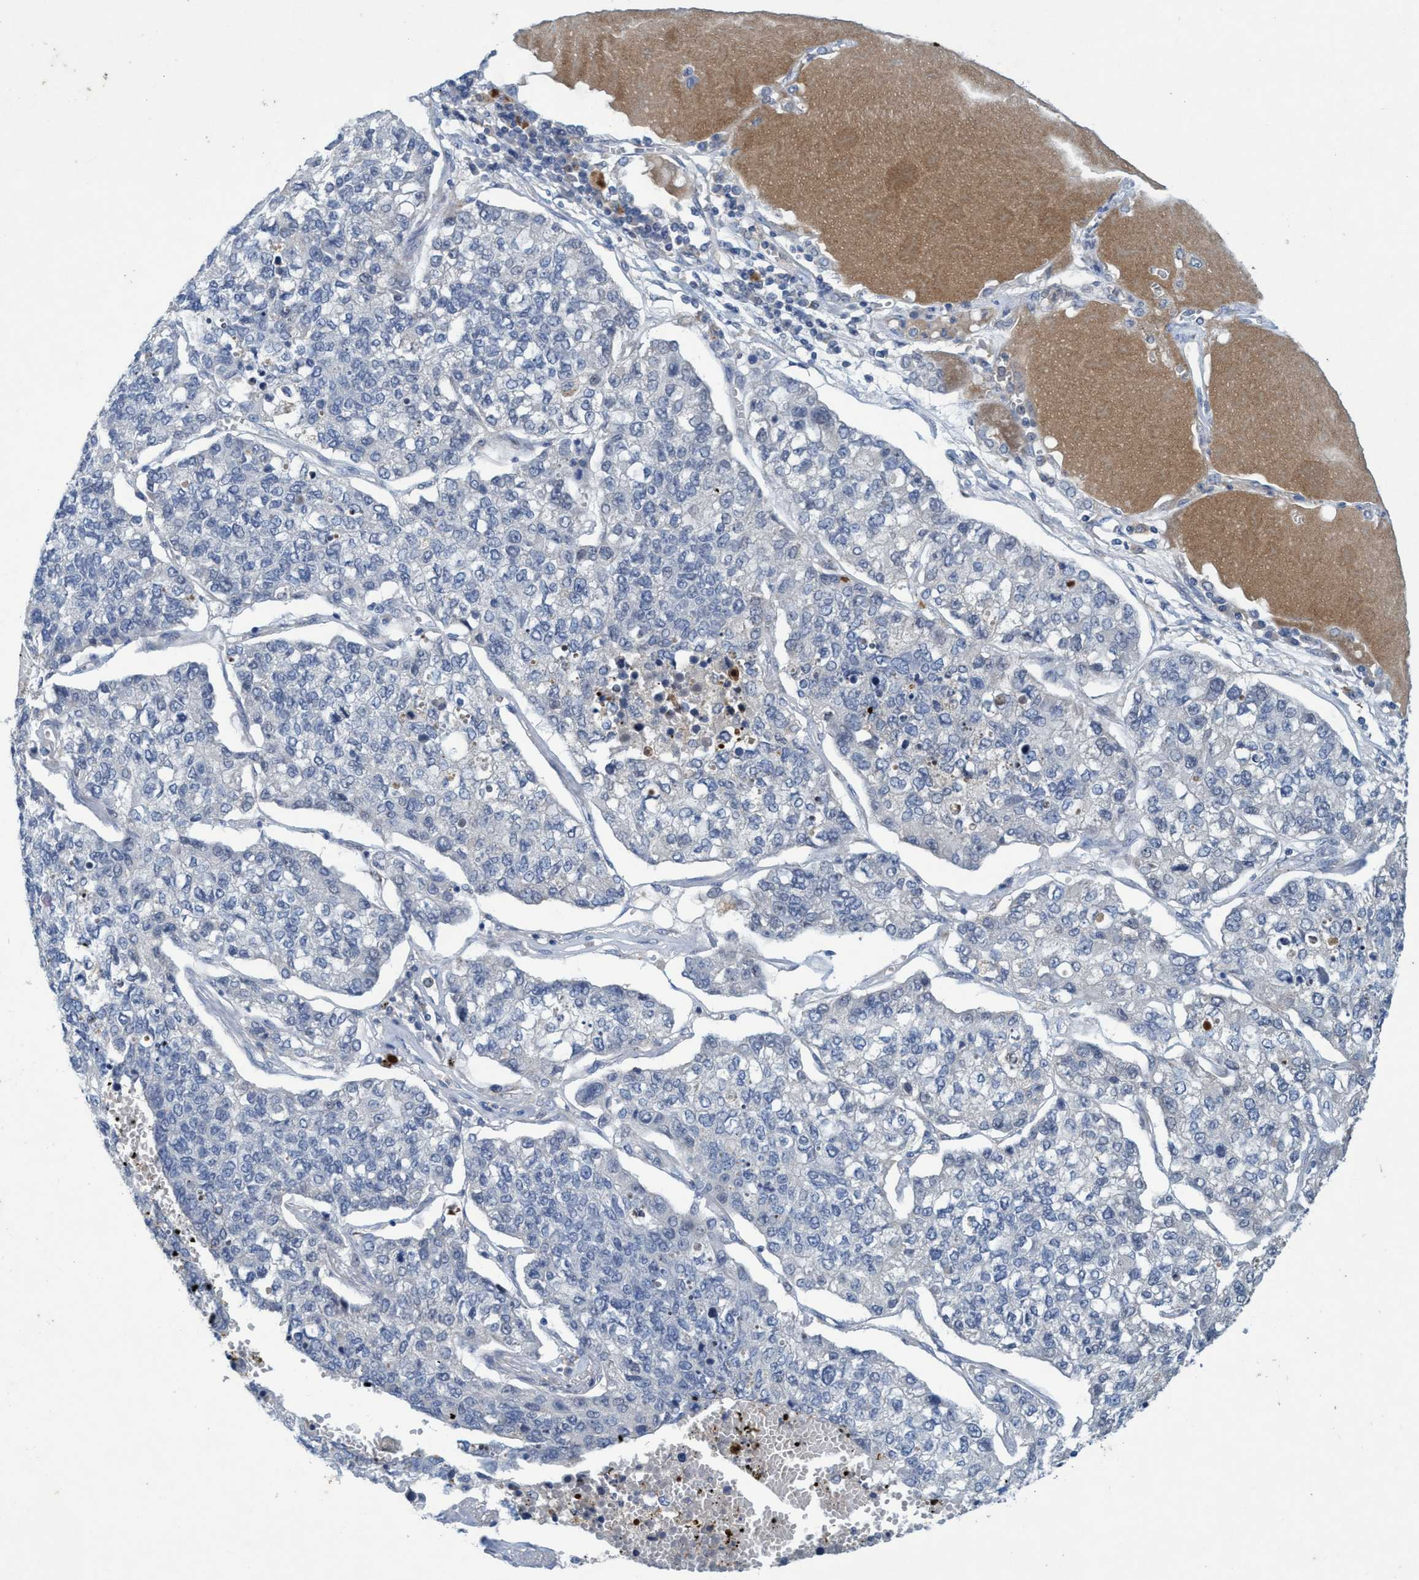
{"staining": {"intensity": "negative", "quantity": "none", "location": "none"}, "tissue": "lung cancer", "cell_type": "Tumor cells", "image_type": "cancer", "snomed": [{"axis": "morphology", "description": "Adenocarcinoma, NOS"}, {"axis": "topography", "description": "Lung"}], "caption": "This micrograph is of lung adenocarcinoma stained with immunohistochemistry (IHC) to label a protein in brown with the nuclei are counter-stained blue. There is no positivity in tumor cells.", "gene": "RNF208", "patient": {"sex": "male", "age": 49}}